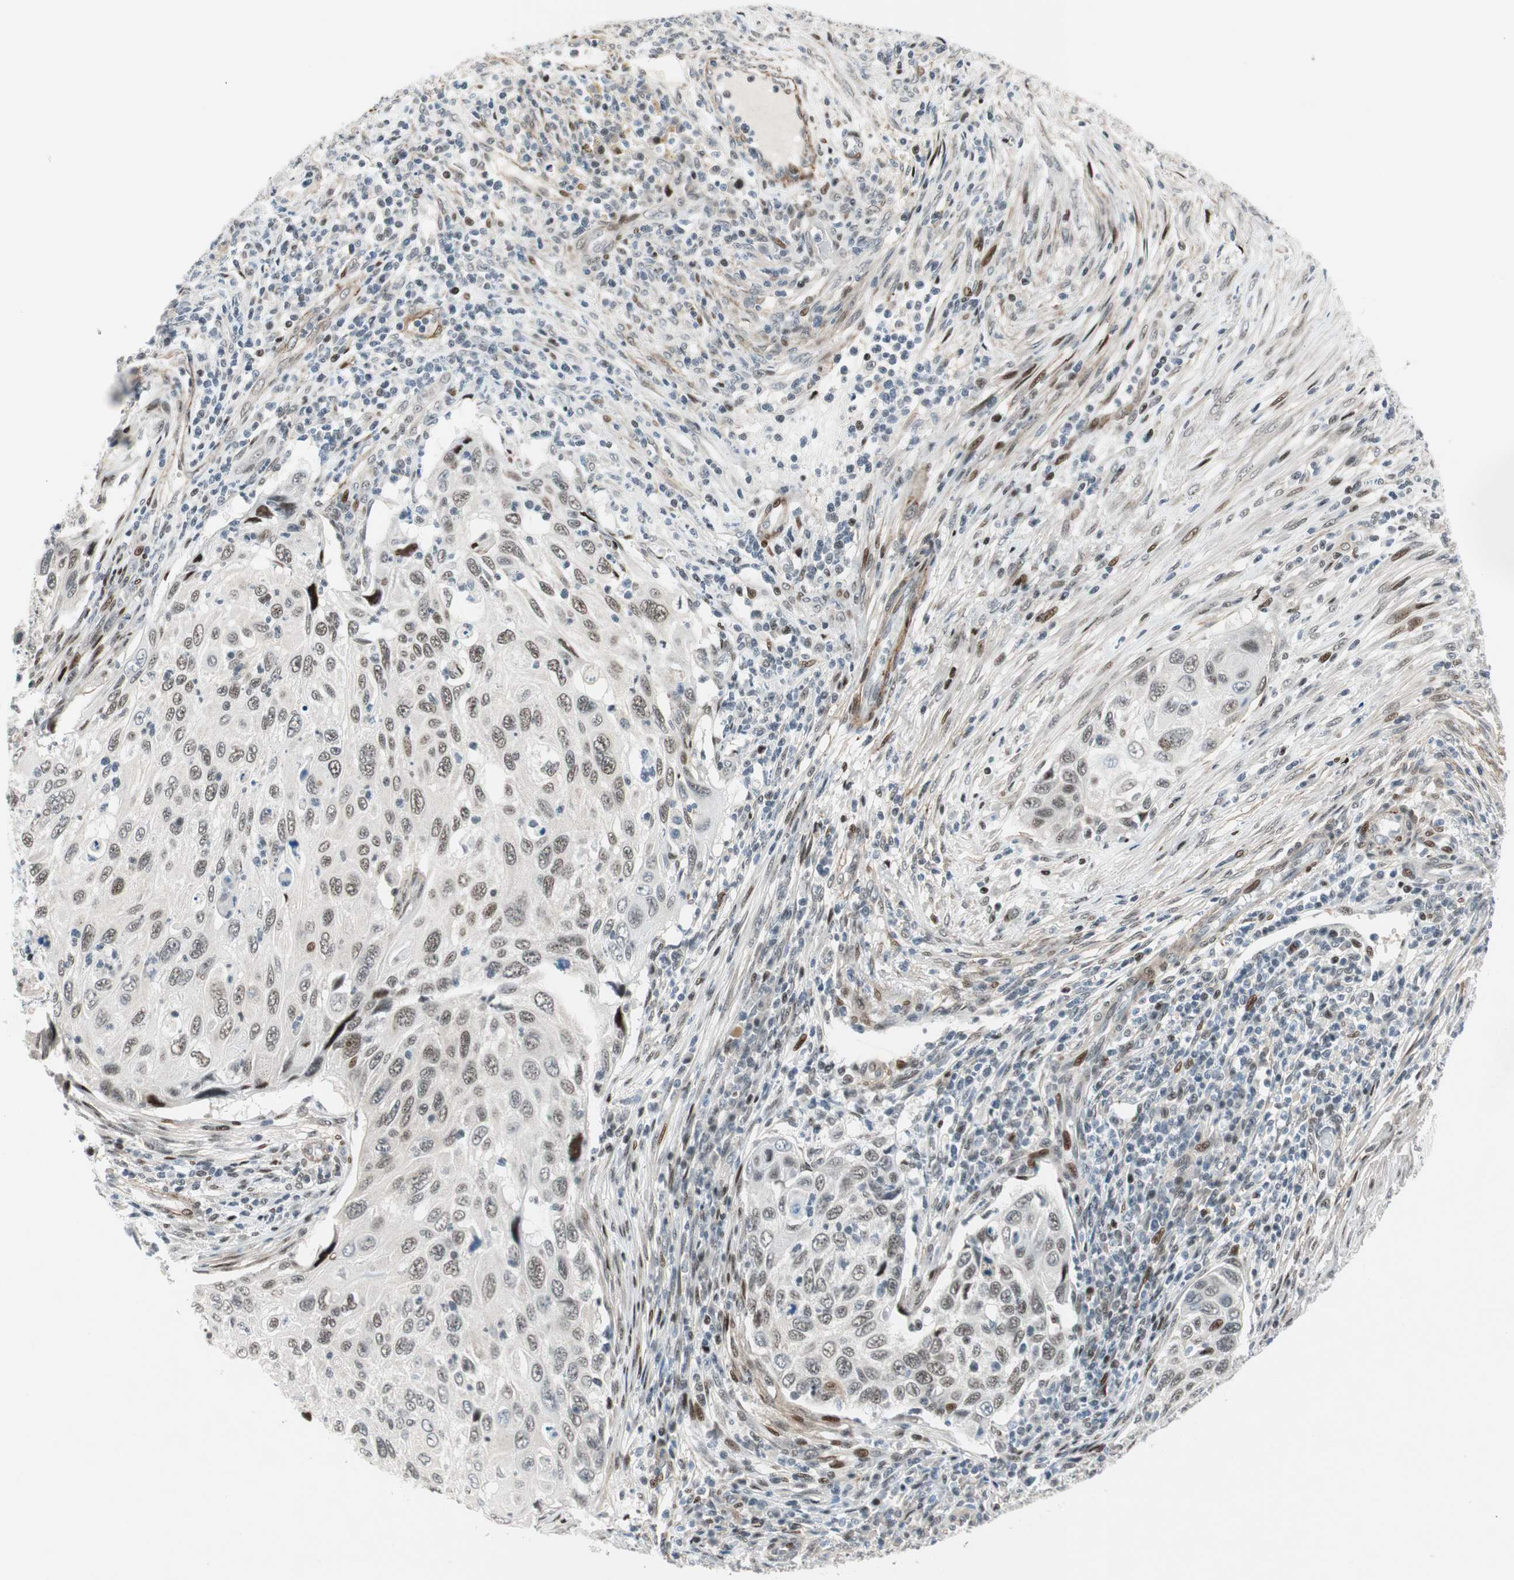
{"staining": {"intensity": "moderate", "quantity": "<25%", "location": "nuclear"}, "tissue": "cervical cancer", "cell_type": "Tumor cells", "image_type": "cancer", "snomed": [{"axis": "morphology", "description": "Squamous cell carcinoma, NOS"}, {"axis": "topography", "description": "Cervix"}], "caption": "Approximately <25% of tumor cells in human cervical cancer display moderate nuclear protein expression as visualized by brown immunohistochemical staining.", "gene": "FBXO44", "patient": {"sex": "female", "age": 70}}